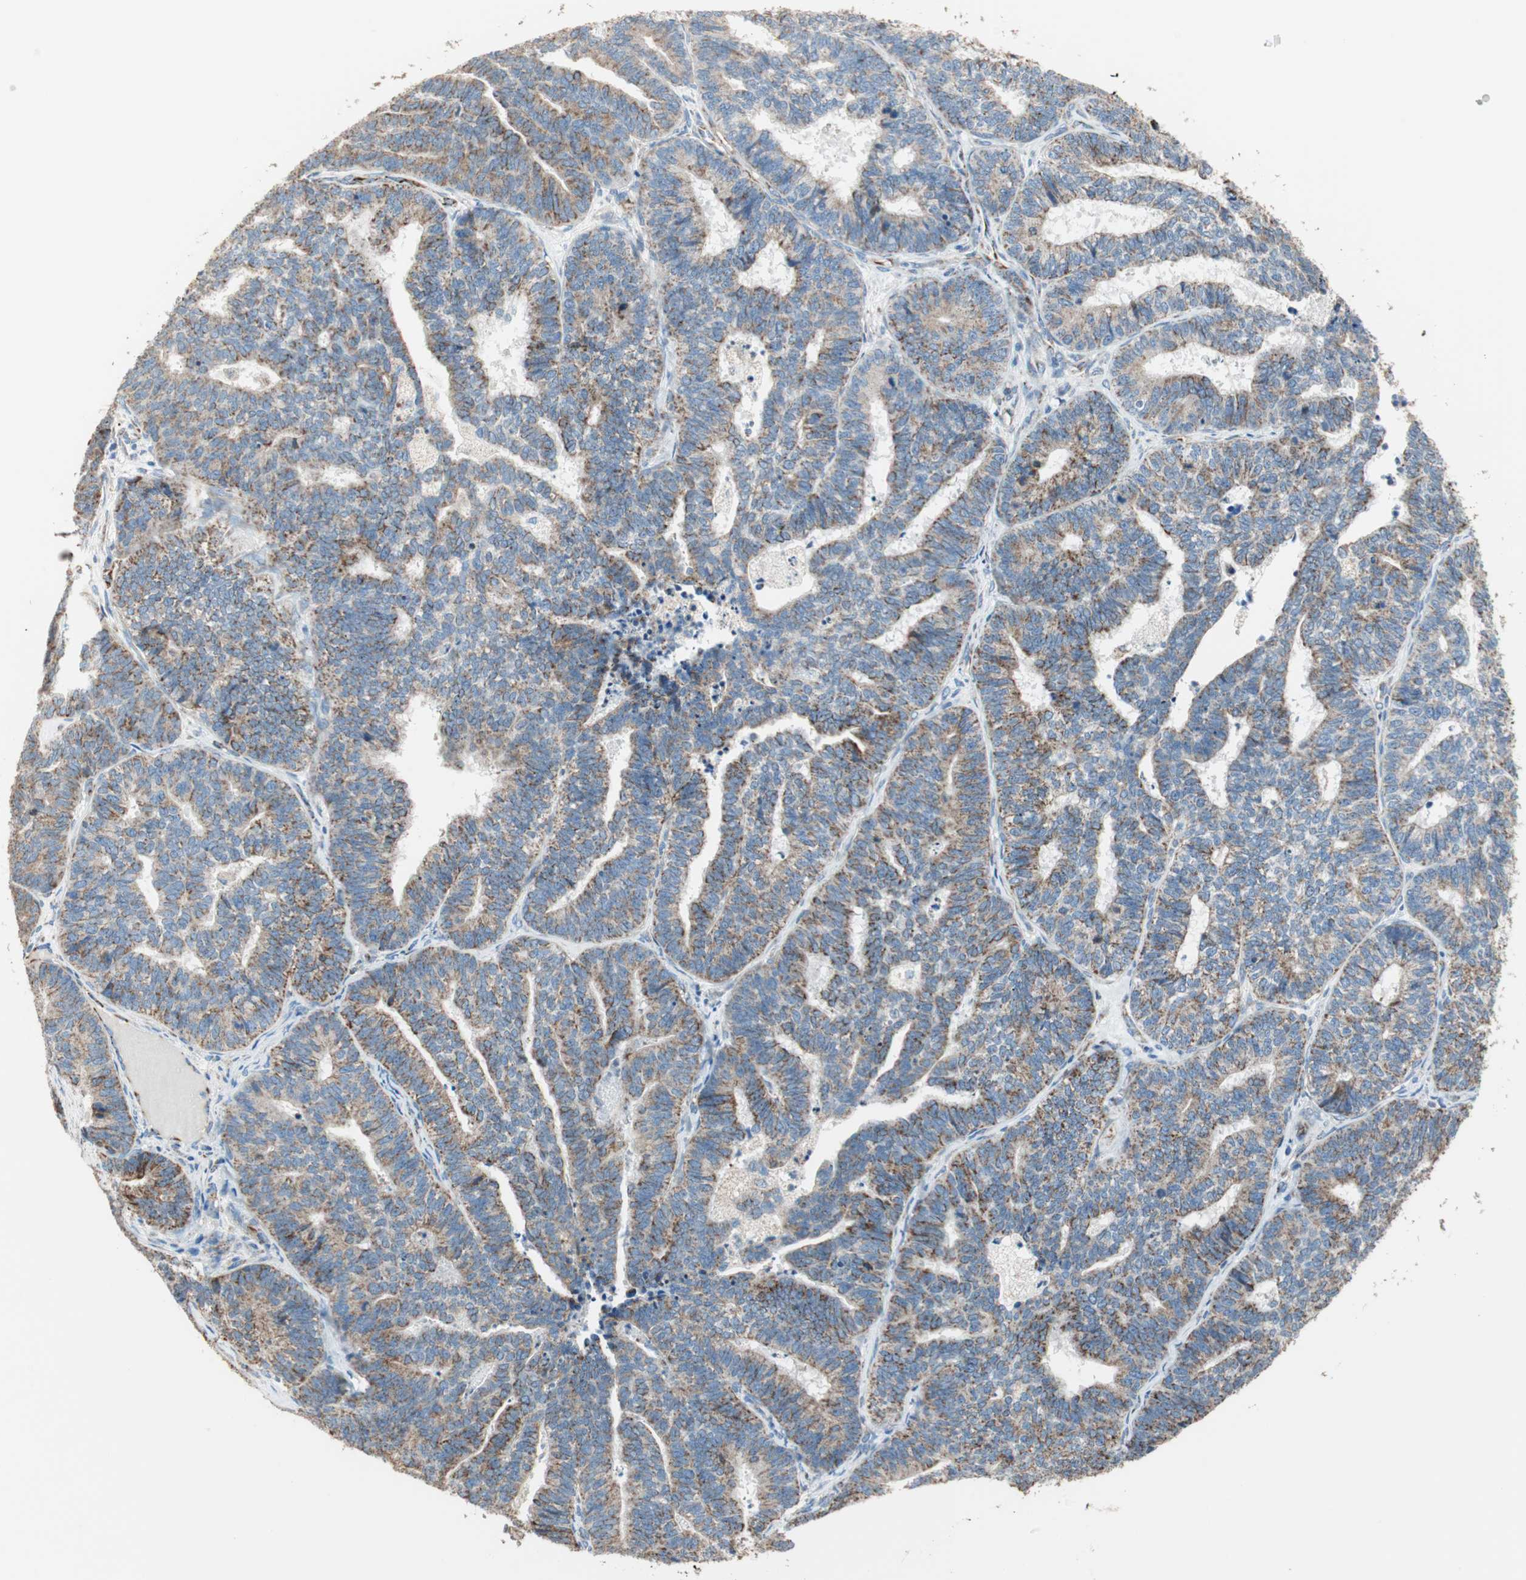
{"staining": {"intensity": "moderate", "quantity": ">75%", "location": "cytoplasmic/membranous"}, "tissue": "endometrial cancer", "cell_type": "Tumor cells", "image_type": "cancer", "snomed": [{"axis": "morphology", "description": "Adenocarcinoma, NOS"}, {"axis": "topography", "description": "Endometrium"}], "caption": "Moderate cytoplasmic/membranous expression is seen in approximately >75% of tumor cells in endometrial adenocarcinoma.", "gene": "TST", "patient": {"sex": "female", "age": 70}}